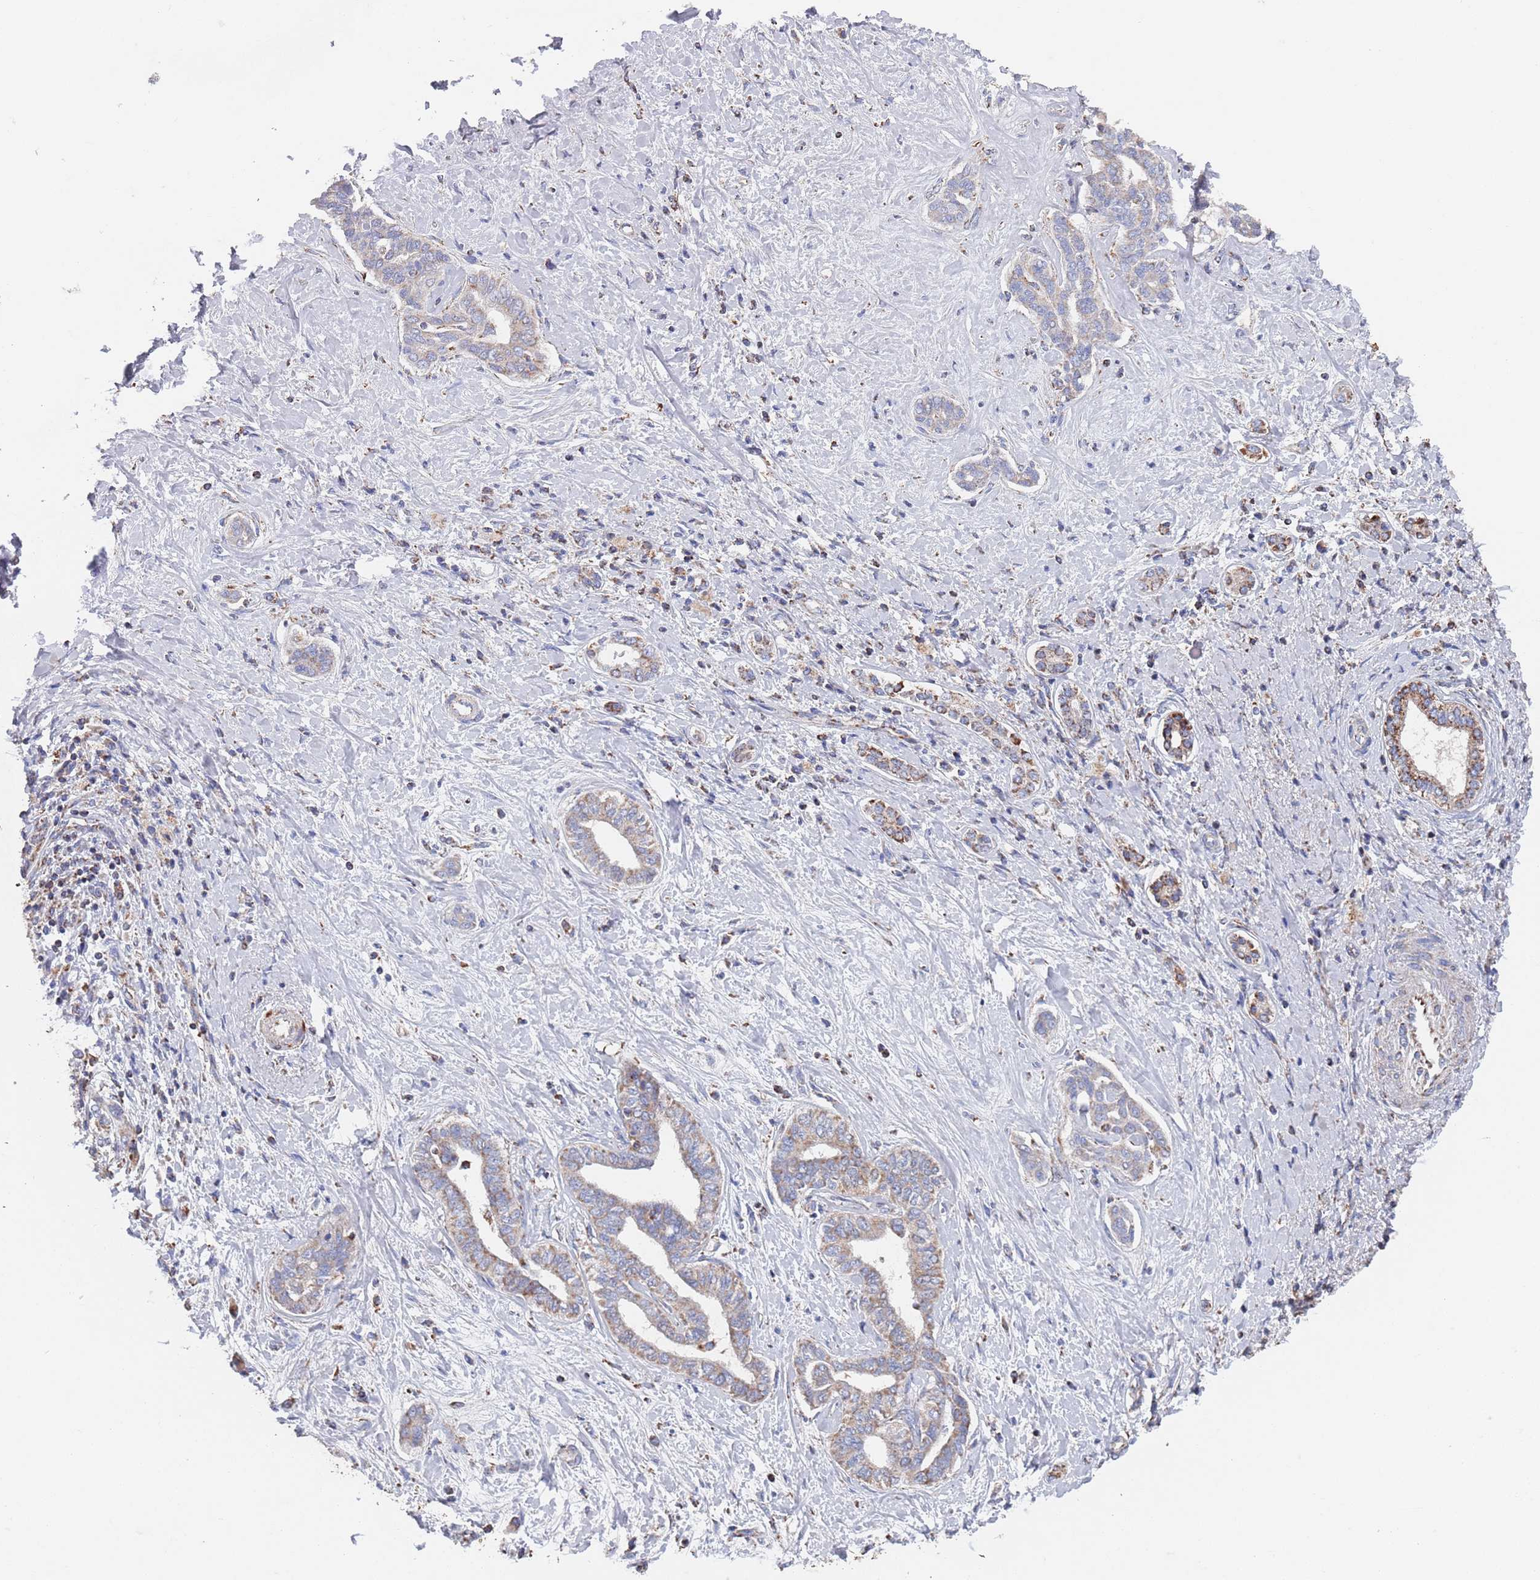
{"staining": {"intensity": "moderate", "quantity": ">75%", "location": "cytoplasmic/membranous"}, "tissue": "liver cancer", "cell_type": "Tumor cells", "image_type": "cancer", "snomed": [{"axis": "morphology", "description": "Cholangiocarcinoma"}, {"axis": "topography", "description": "Liver"}], "caption": "Immunohistochemistry (IHC) photomicrograph of neoplastic tissue: liver cancer stained using IHC displays medium levels of moderate protein expression localized specifically in the cytoplasmic/membranous of tumor cells, appearing as a cytoplasmic/membranous brown color.", "gene": "PGP", "patient": {"sex": "female", "age": 77}}